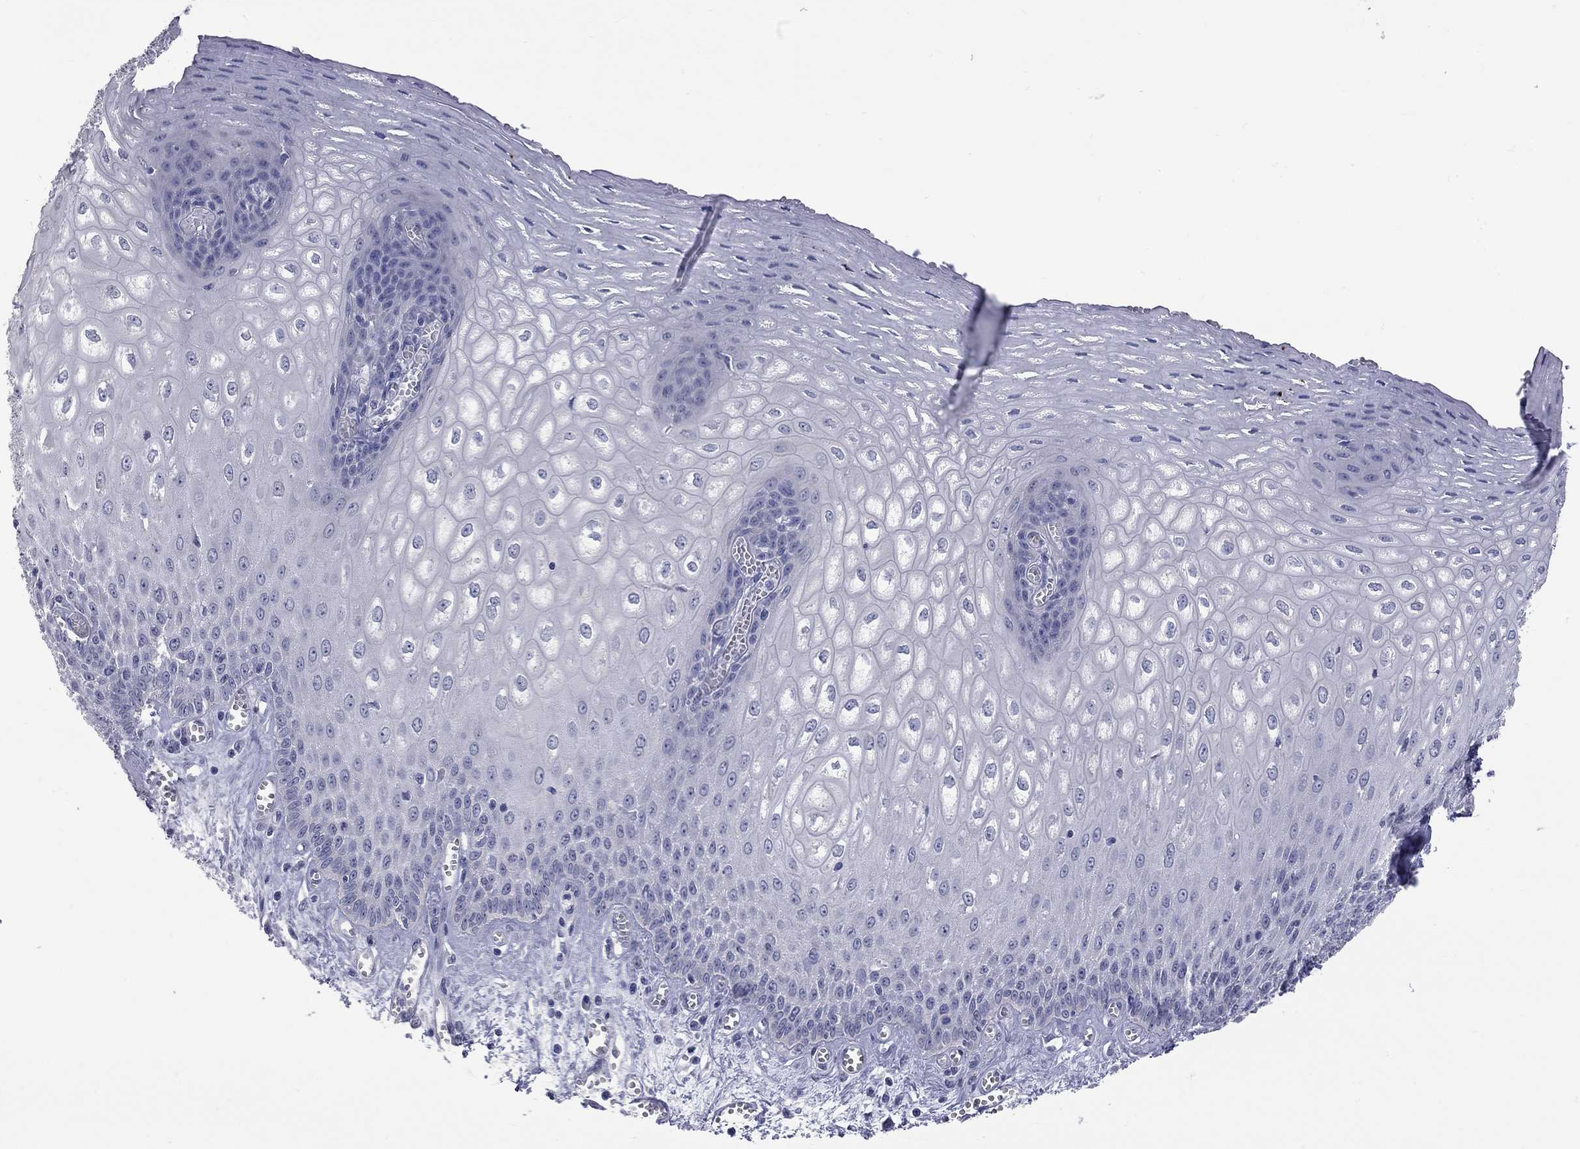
{"staining": {"intensity": "negative", "quantity": "none", "location": "none"}, "tissue": "esophagus", "cell_type": "Squamous epithelial cells", "image_type": "normal", "snomed": [{"axis": "morphology", "description": "Normal tissue, NOS"}, {"axis": "topography", "description": "Esophagus"}], "caption": "Immunohistochemistry micrograph of unremarkable esophagus: esophagus stained with DAB shows no significant protein expression in squamous epithelial cells.", "gene": "OPRK1", "patient": {"sex": "male", "age": 58}}